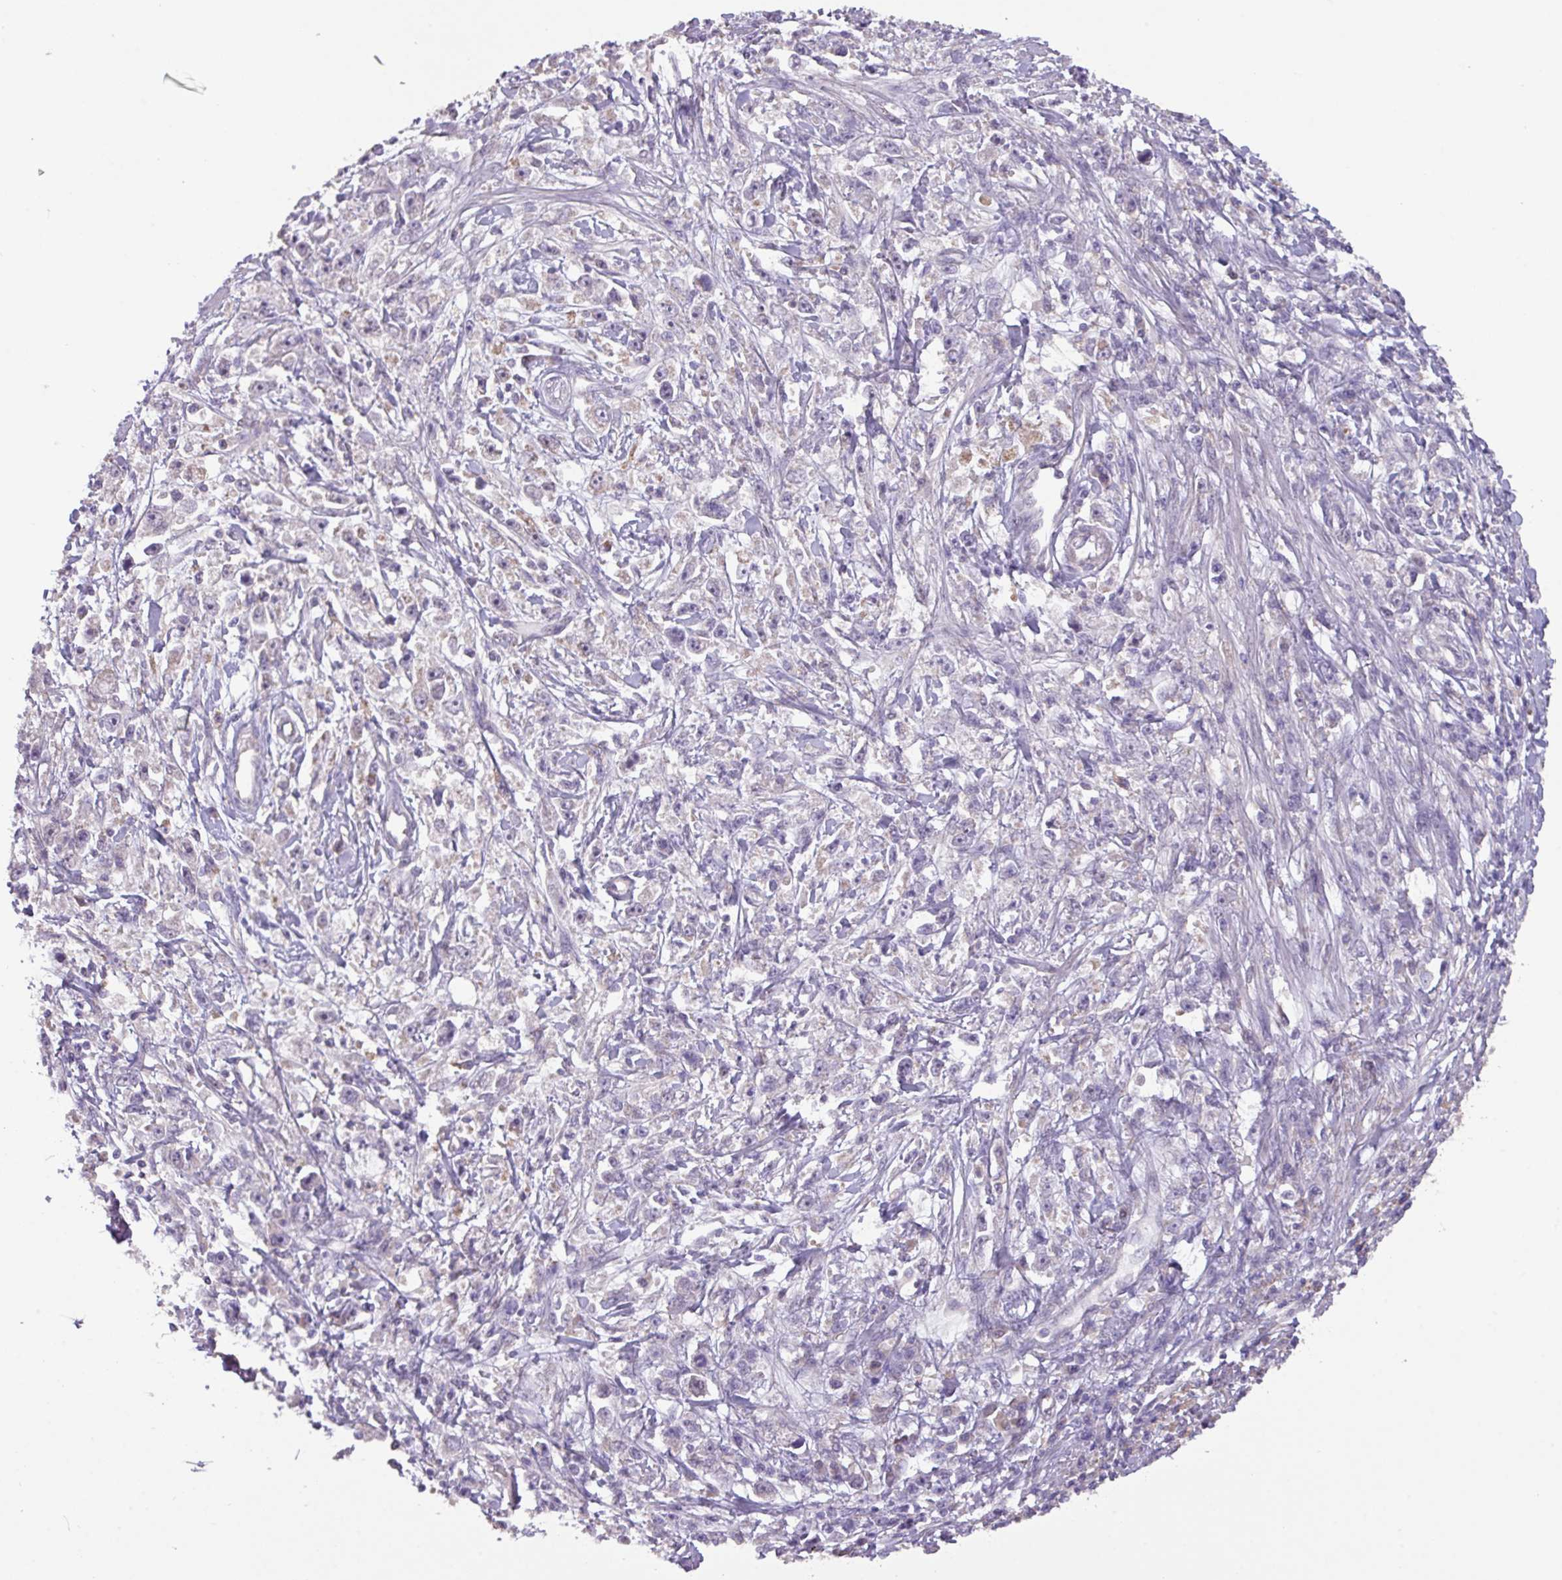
{"staining": {"intensity": "negative", "quantity": "none", "location": "none"}, "tissue": "stomach cancer", "cell_type": "Tumor cells", "image_type": "cancer", "snomed": [{"axis": "morphology", "description": "Adenocarcinoma, NOS"}, {"axis": "topography", "description": "Stomach"}], "caption": "Immunohistochemistry (IHC) image of stomach cancer (adenocarcinoma) stained for a protein (brown), which displays no positivity in tumor cells. Brightfield microscopy of immunohistochemistry stained with DAB (brown) and hematoxylin (blue), captured at high magnification.", "gene": "PRADC1", "patient": {"sex": "female", "age": 59}}